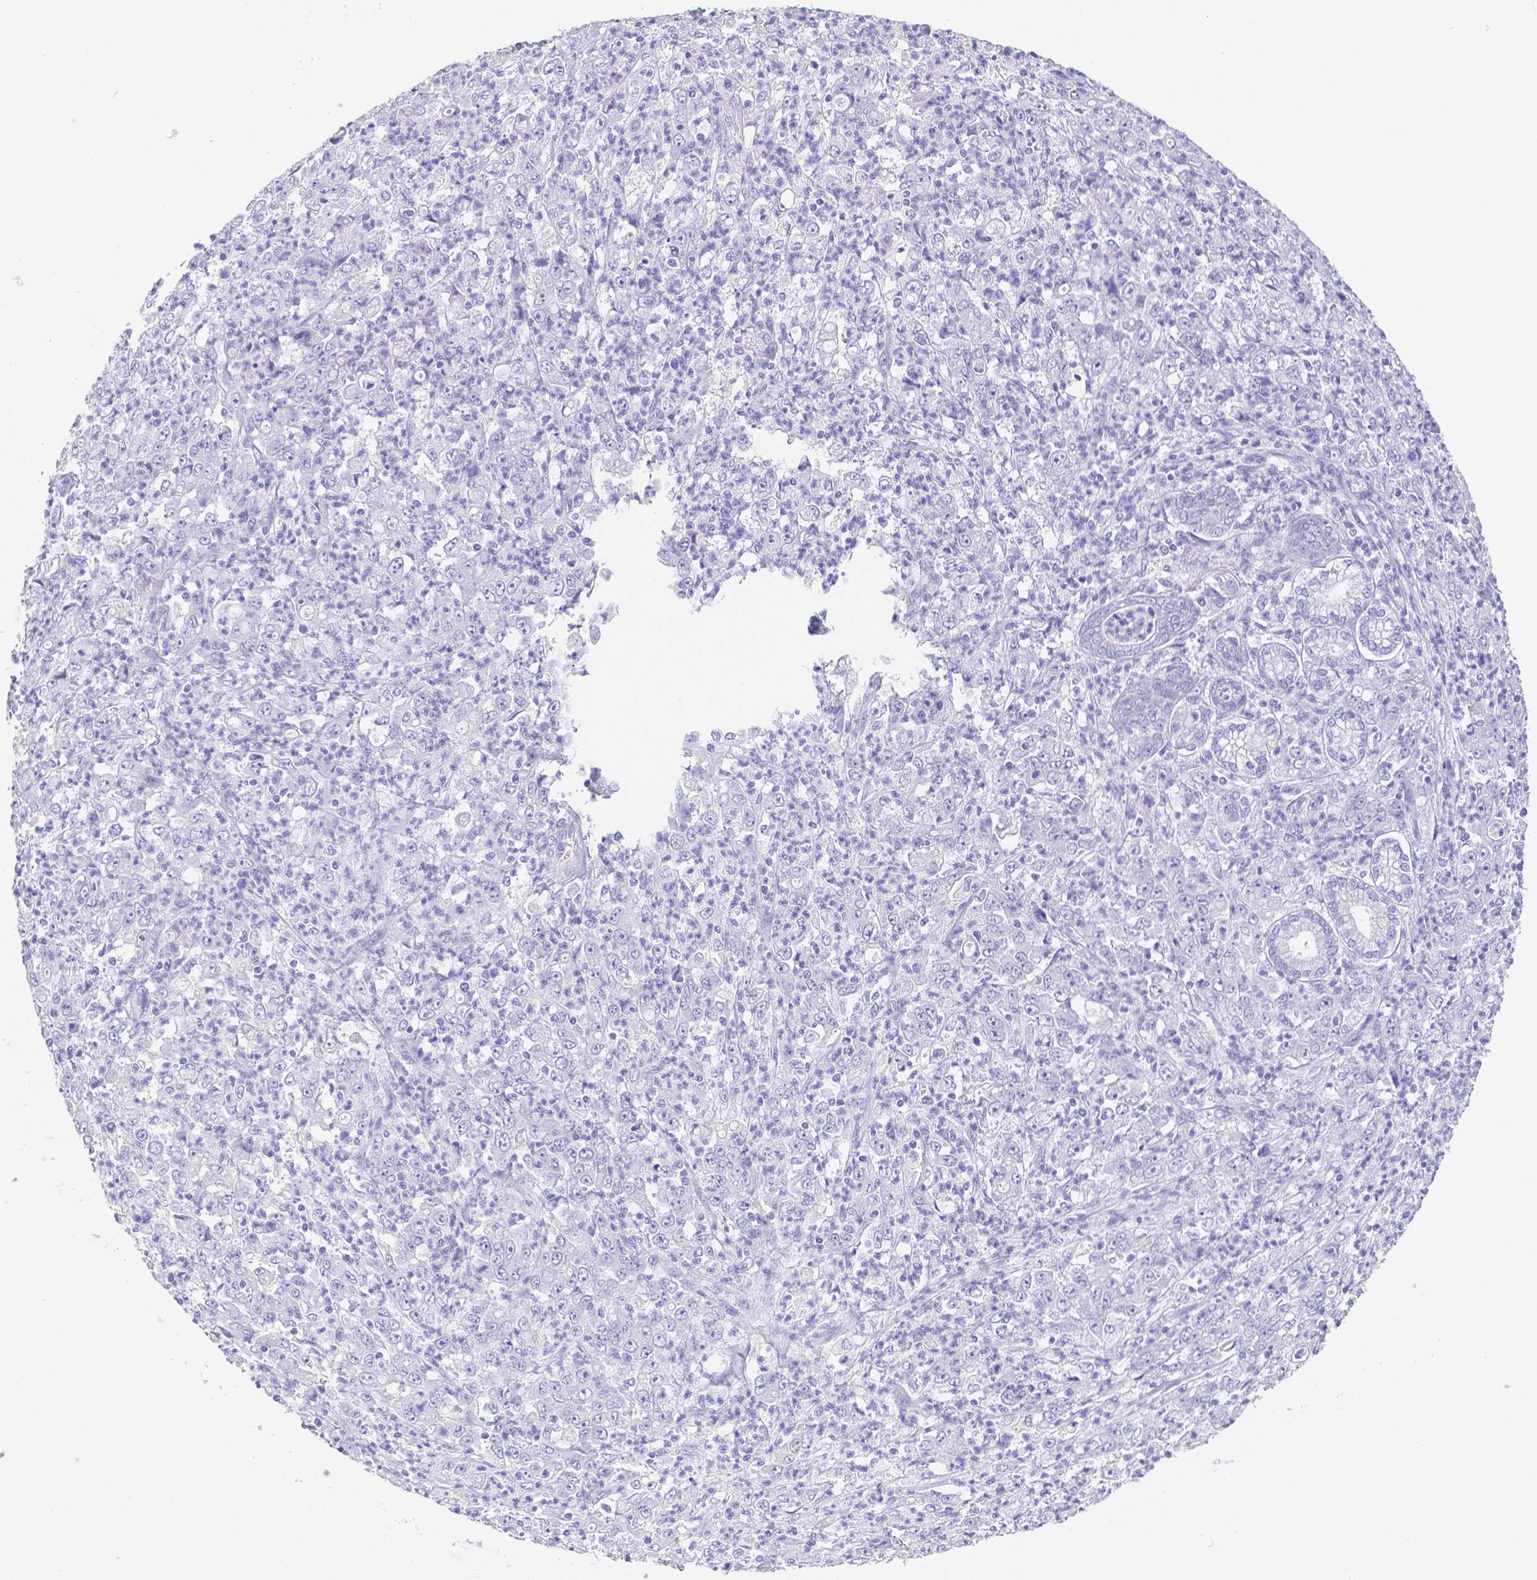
{"staining": {"intensity": "negative", "quantity": "none", "location": "none"}, "tissue": "stomach cancer", "cell_type": "Tumor cells", "image_type": "cancer", "snomed": [{"axis": "morphology", "description": "Adenocarcinoma, NOS"}, {"axis": "topography", "description": "Stomach, lower"}], "caption": "Immunohistochemistry (IHC) micrograph of stomach cancer stained for a protein (brown), which reveals no positivity in tumor cells.", "gene": "ZG16B", "patient": {"sex": "female", "age": 71}}